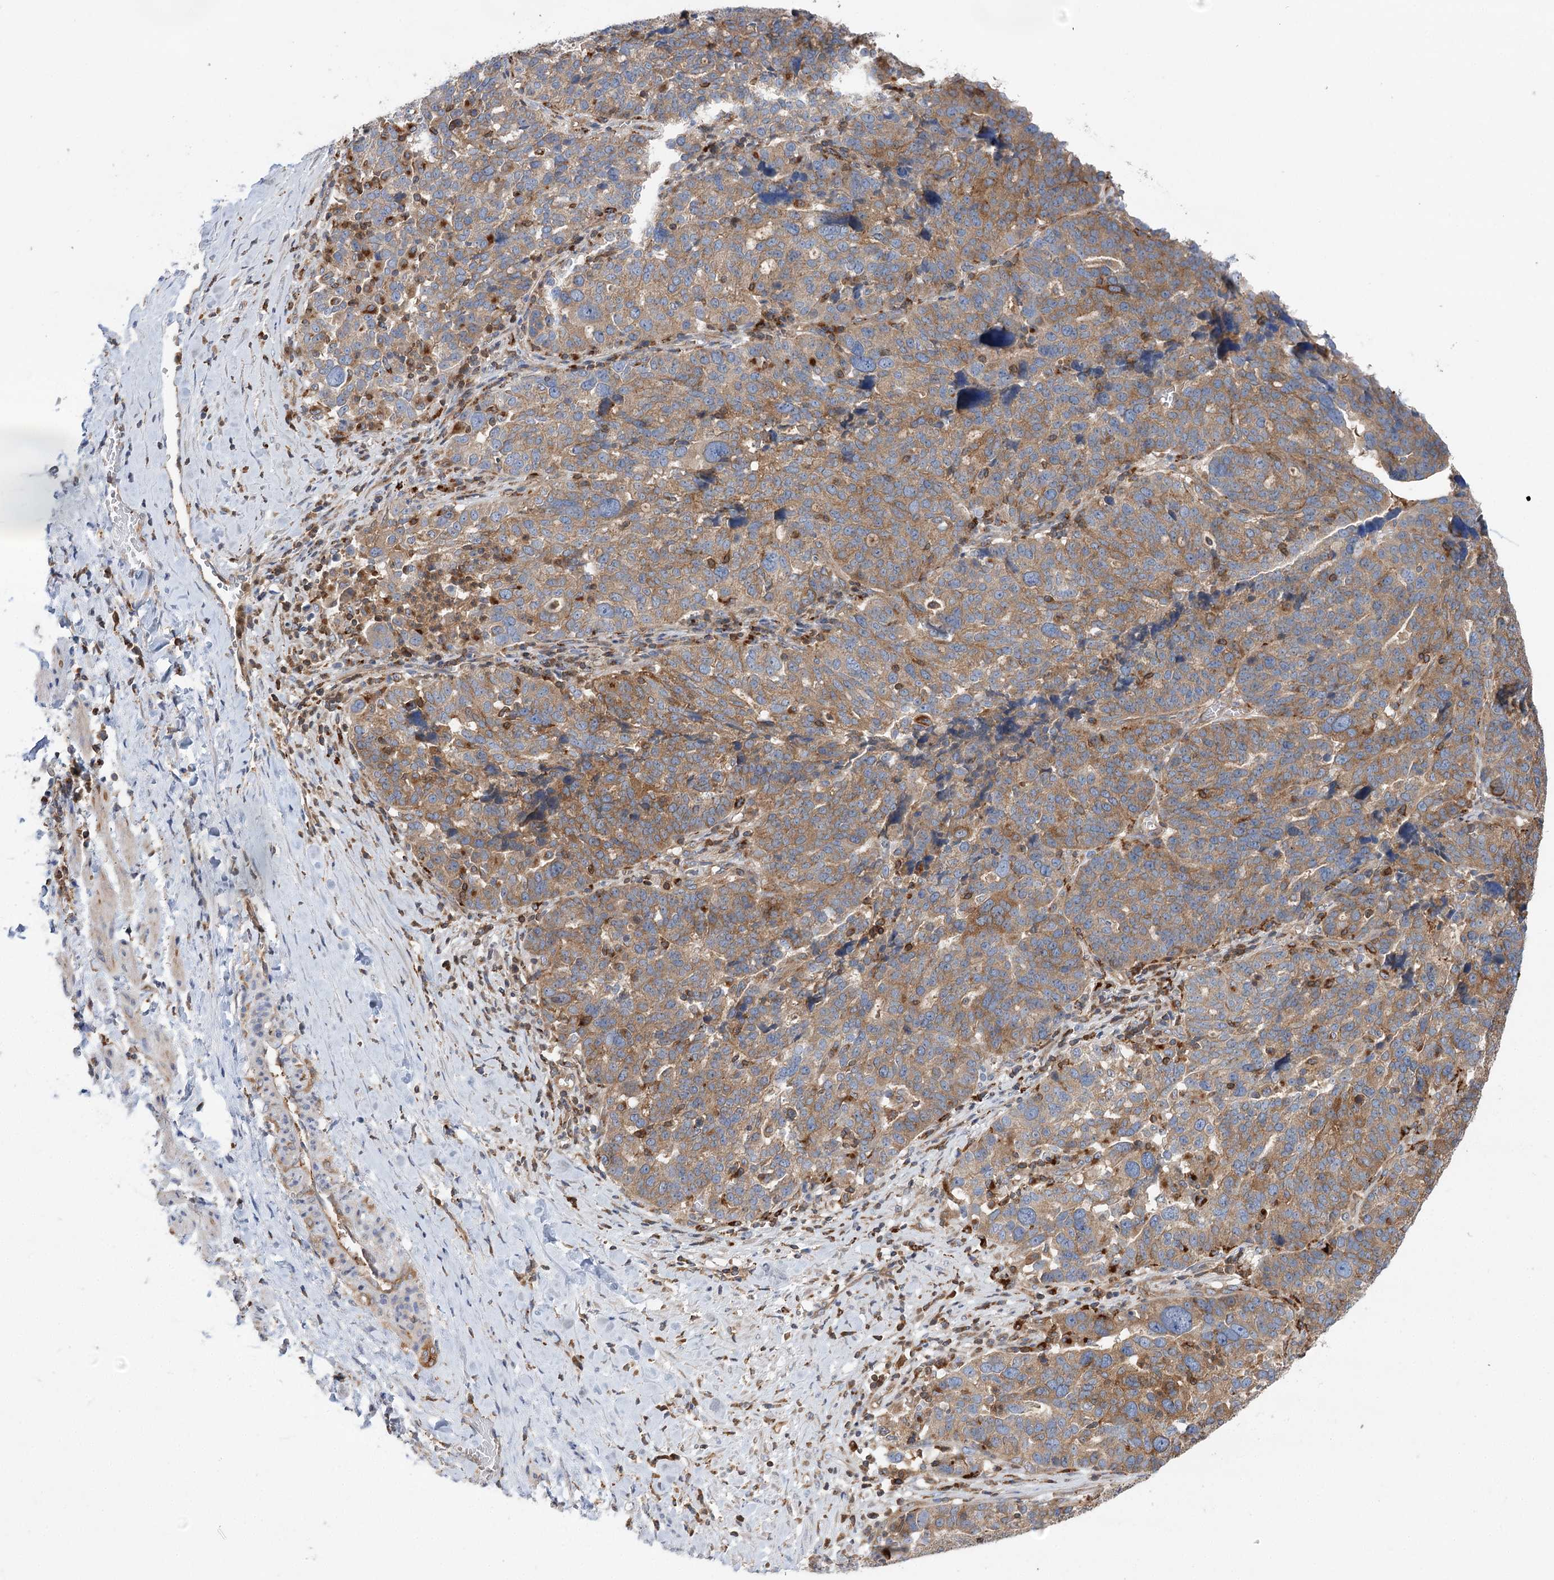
{"staining": {"intensity": "moderate", "quantity": "<25%", "location": "cytoplasmic/membranous"}, "tissue": "ovarian cancer", "cell_type": "Tumor cells", "image_type": "cancer", "snomed": [{"axis": "morphology", "description": "Cystadenocarcinoma, serous, NOS"}, {"axis": "topography", "description": "Ovary"}], "caption": "Brown immunohistochemical staining in human ovarian serous cystadenocarcinoma shows moderate cytoplasmic/membranous positivity in about <25% of tumor cells.", "gene": "VPS37B", "patient": {"sex": "female", "age": 59}}